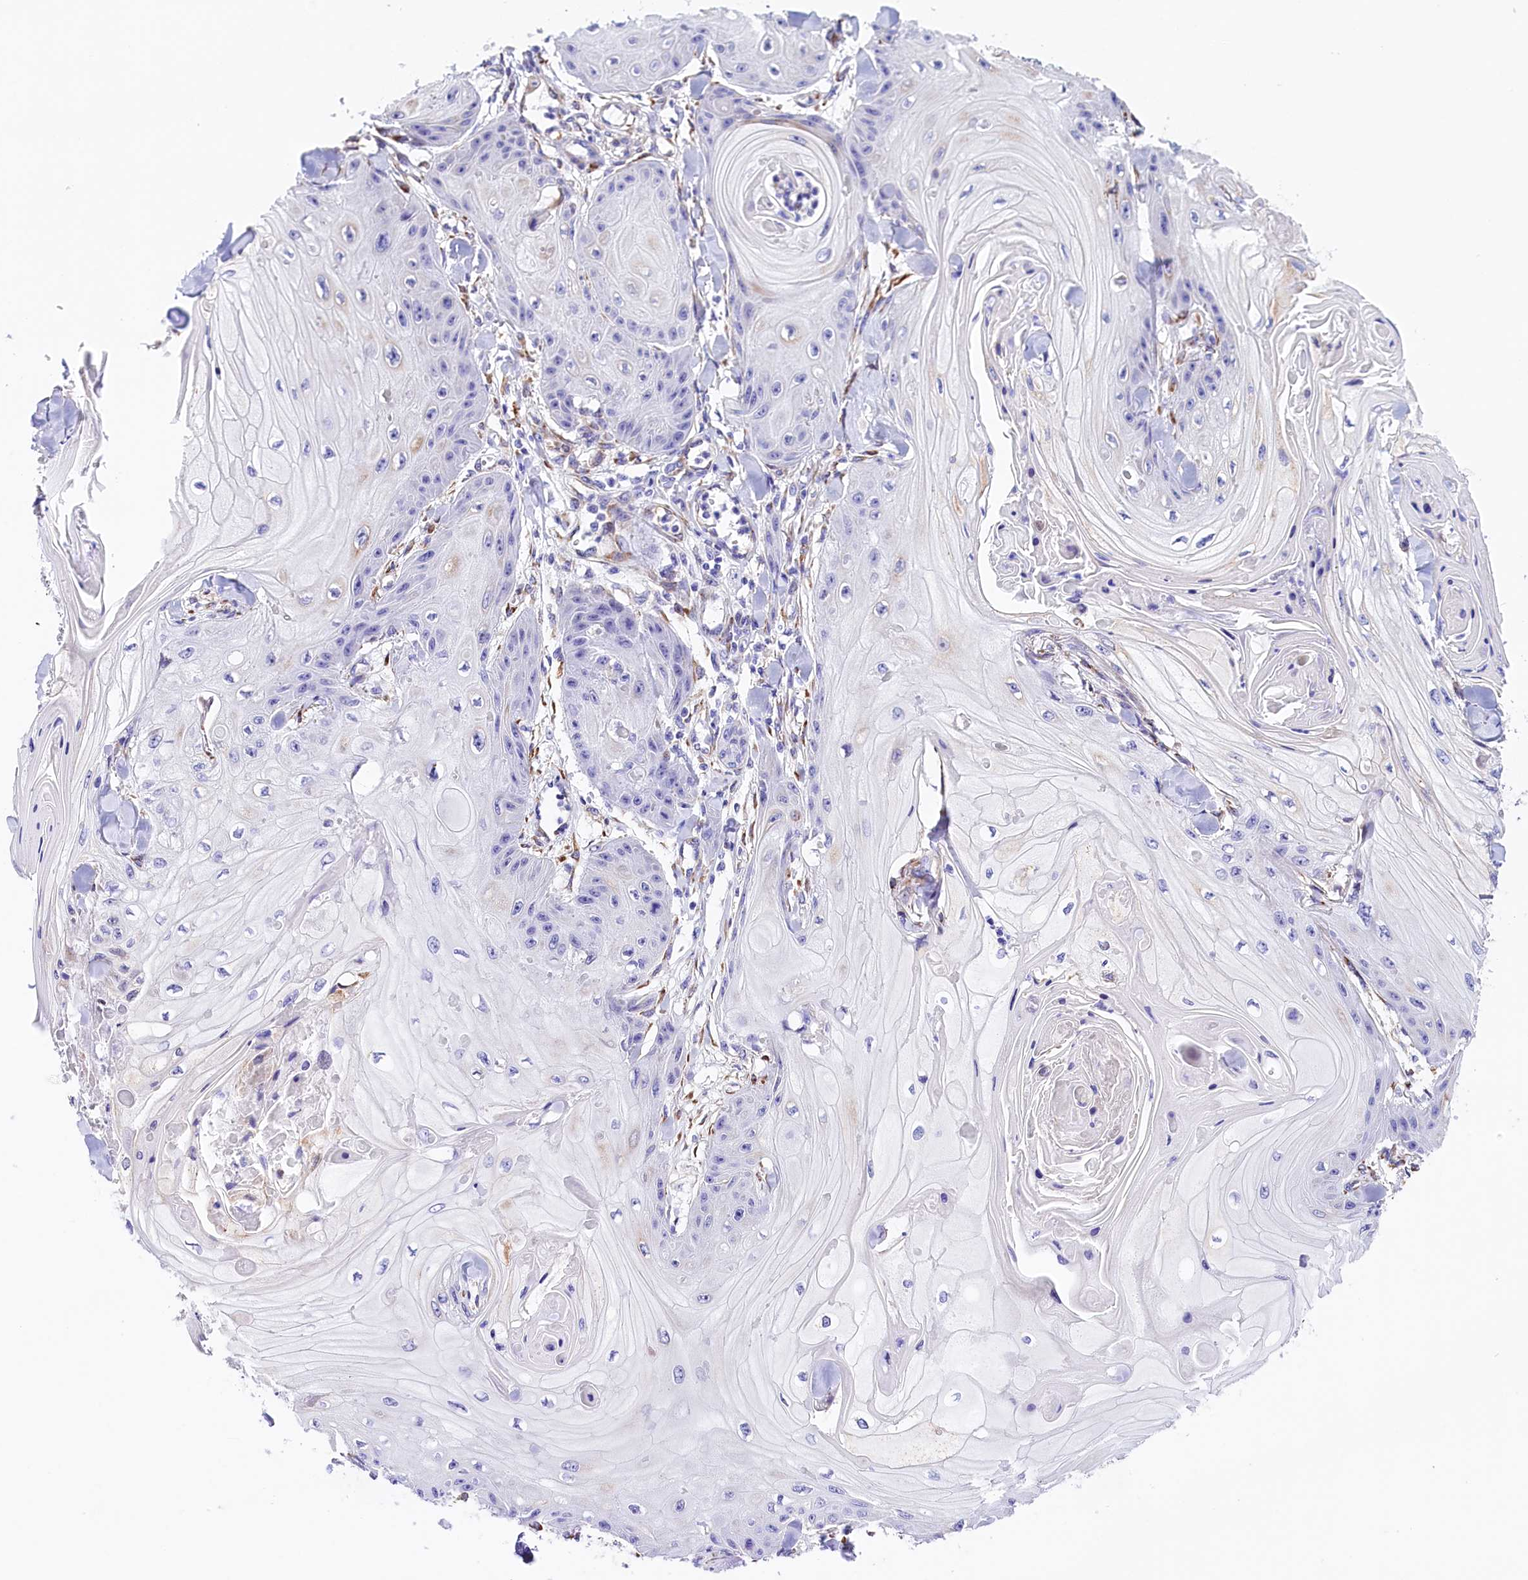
{"staining": {"intensity": "negative", "quantity": "none", "location": "none"}, "tissue": "skin cancer", "cell_type": "Tumor cells", "image_type": "cancer", "snomed": [{"axis": "morphology", "description": "Squamous cell carcinoma, NOS"}, {"axis": "topography", "description": "Skin"}], "caption": "IHC of skin cancer (squamous cell carcinoma) reveals no staining in tumor cells.", "gene": "ITGA1", "patient": {"sex": "male", "age": 74}}